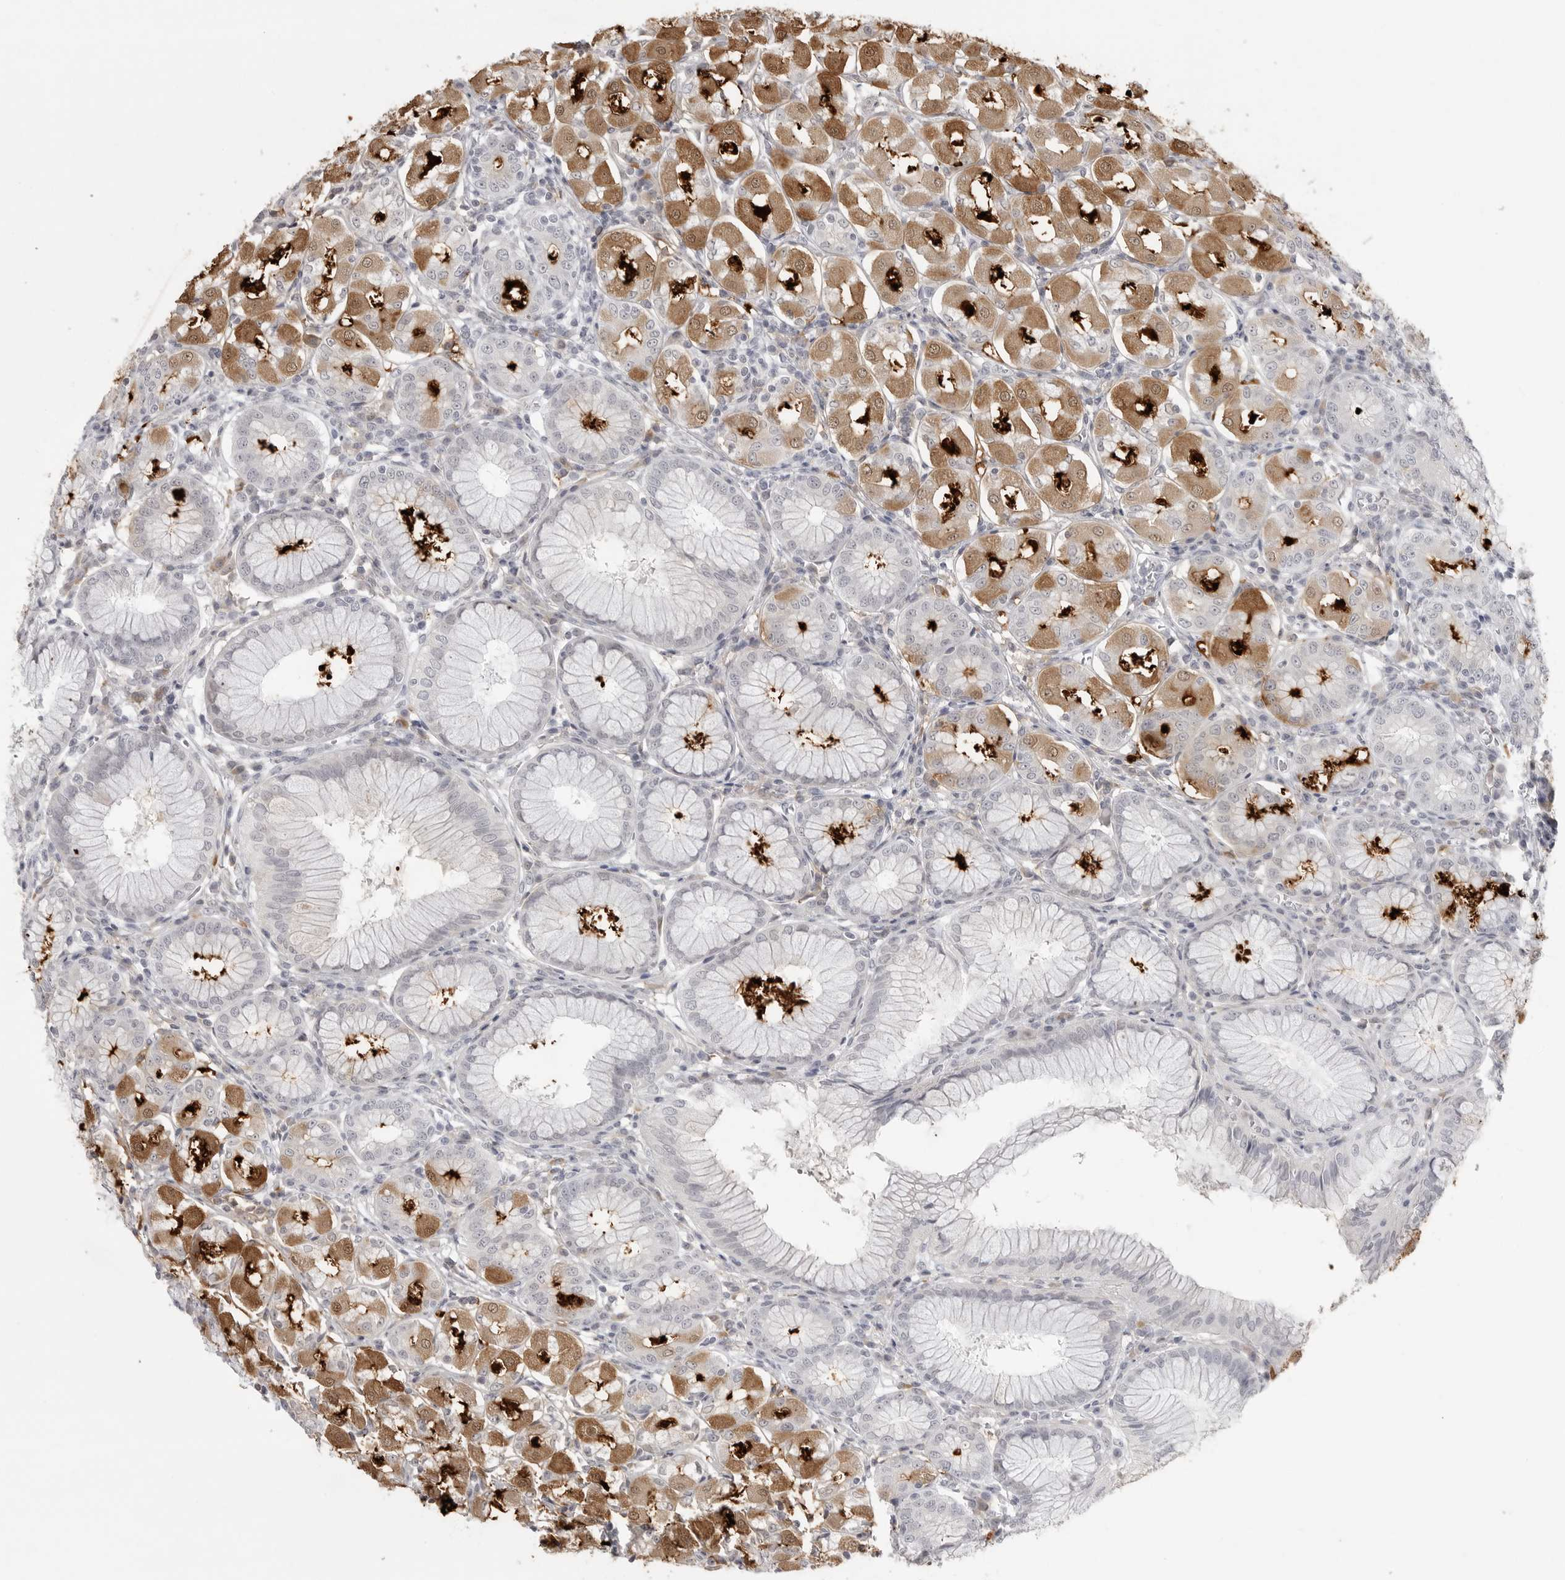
{"staining": {"intensity": "moderate", "quantity": "25%-75%", "location": "cytoplasmic/membranous,nuclear"}, "tissue": "stomach", "cell_type": "Glandular cells", "image_type": "normal", "snomed": [{"axis": "morphology", "description": "Normal tissue, NOS"}, {"axis": "topography", "description": "Stomach, lower"}], "caption": "Glandular cells display moderate cytoplasmic/membranous,nuclear positivity in approximately 25%-75% of cells in benign stomach. Immunohistochemistry (ihc) stains the protein of interest in brown and the nuclei are stained blue.", "gene": "TCTN3", "patient": {"sex": "female", "age": 56}}